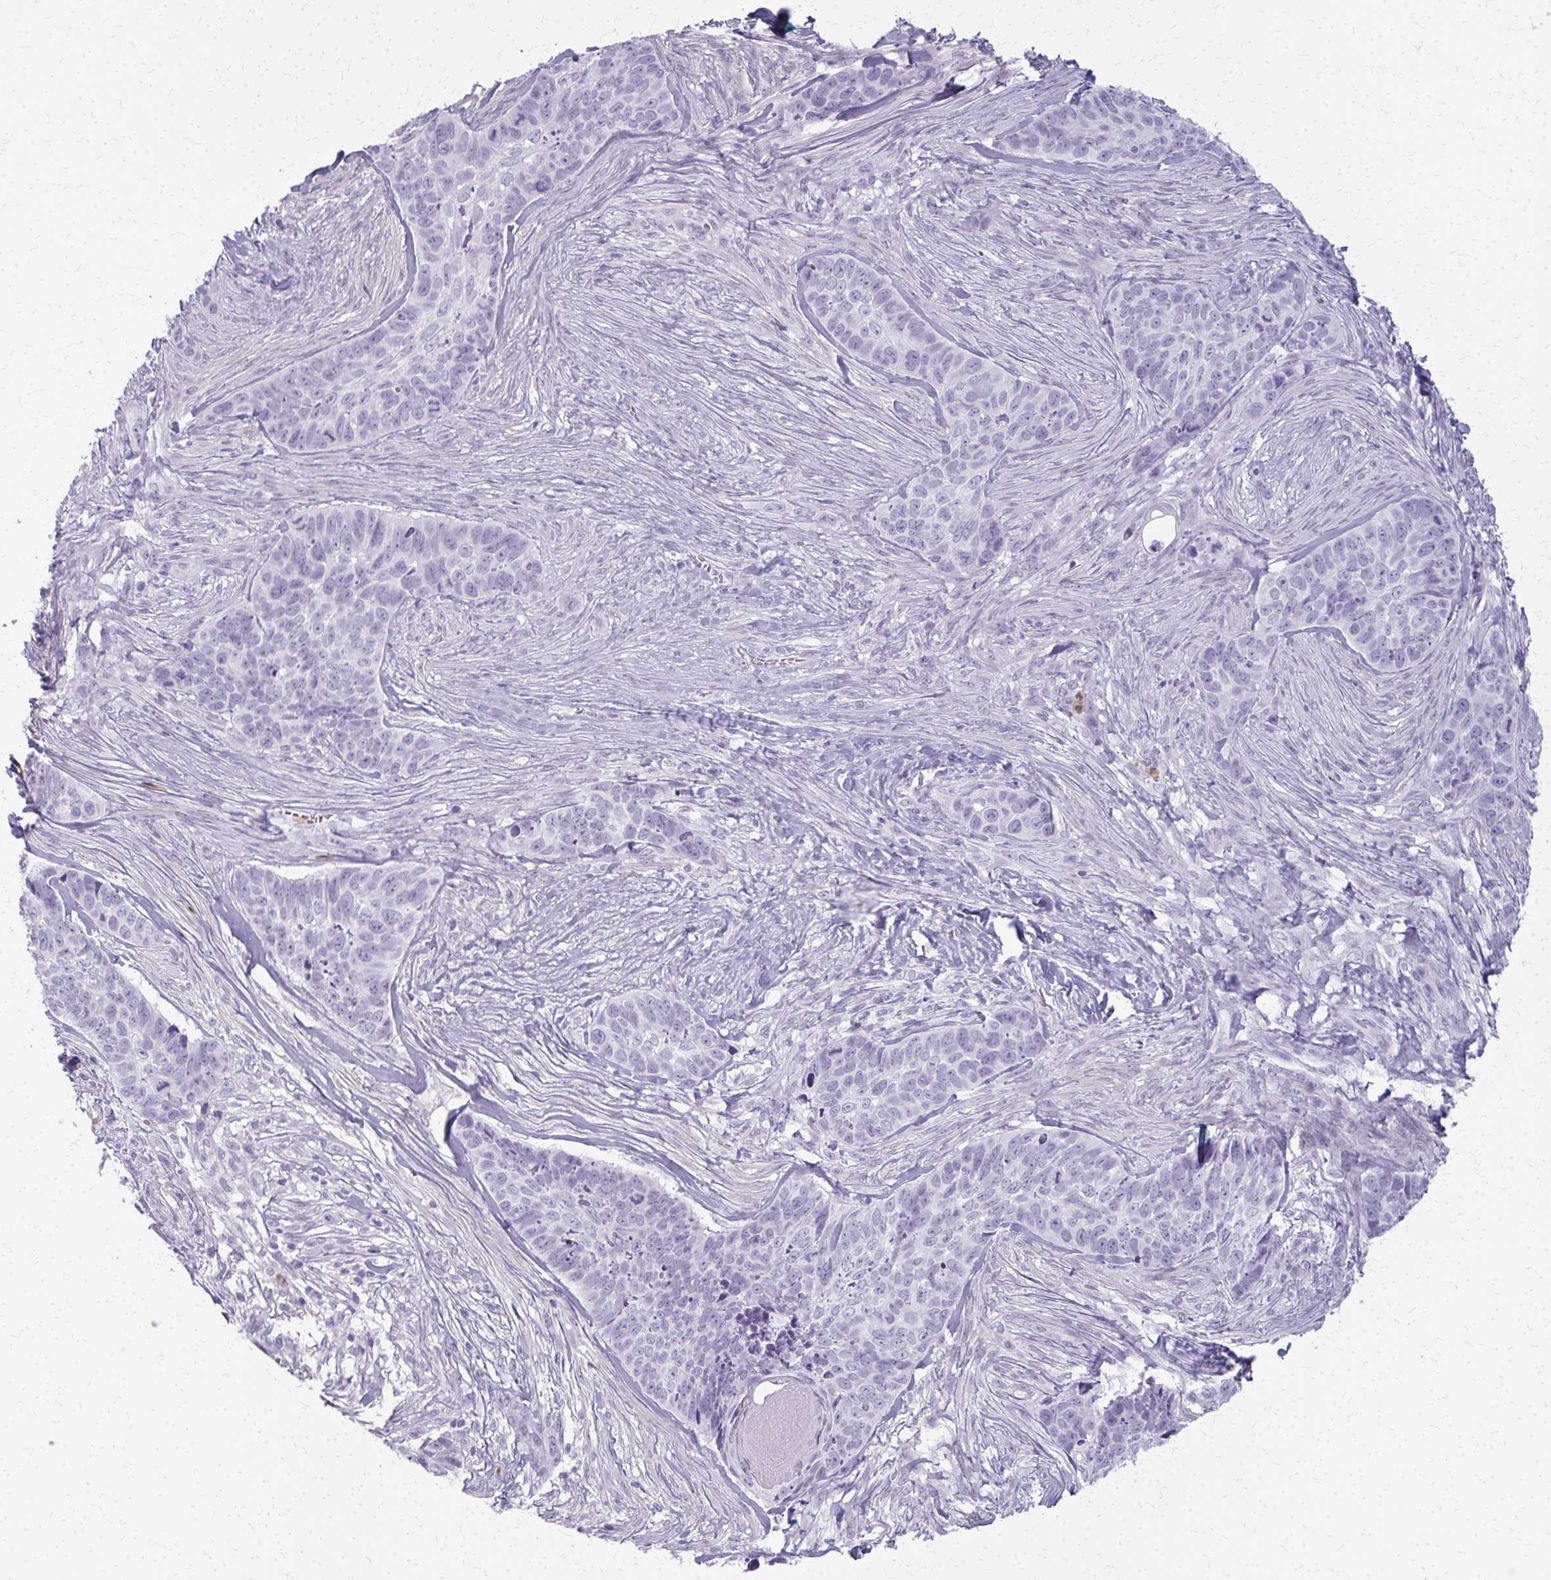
{"staining": {"intensity": "negative", "quantity": "none", "location": "none"}, "tissue": "skin cancer", "cell_type": "Tumor cells", "image_type": "cancer", "snomed": [{"axis": "morphology", "description": "Basal cell carcinoma"}, {"axis": "topography", "description": "Skin"}], "caption": "Immunohistochemical staining of skin basal cell carcinoma displays no significant expression in tumor cells.", "gene": "CA3", "patient": {"sex": "female", "age": 82}}